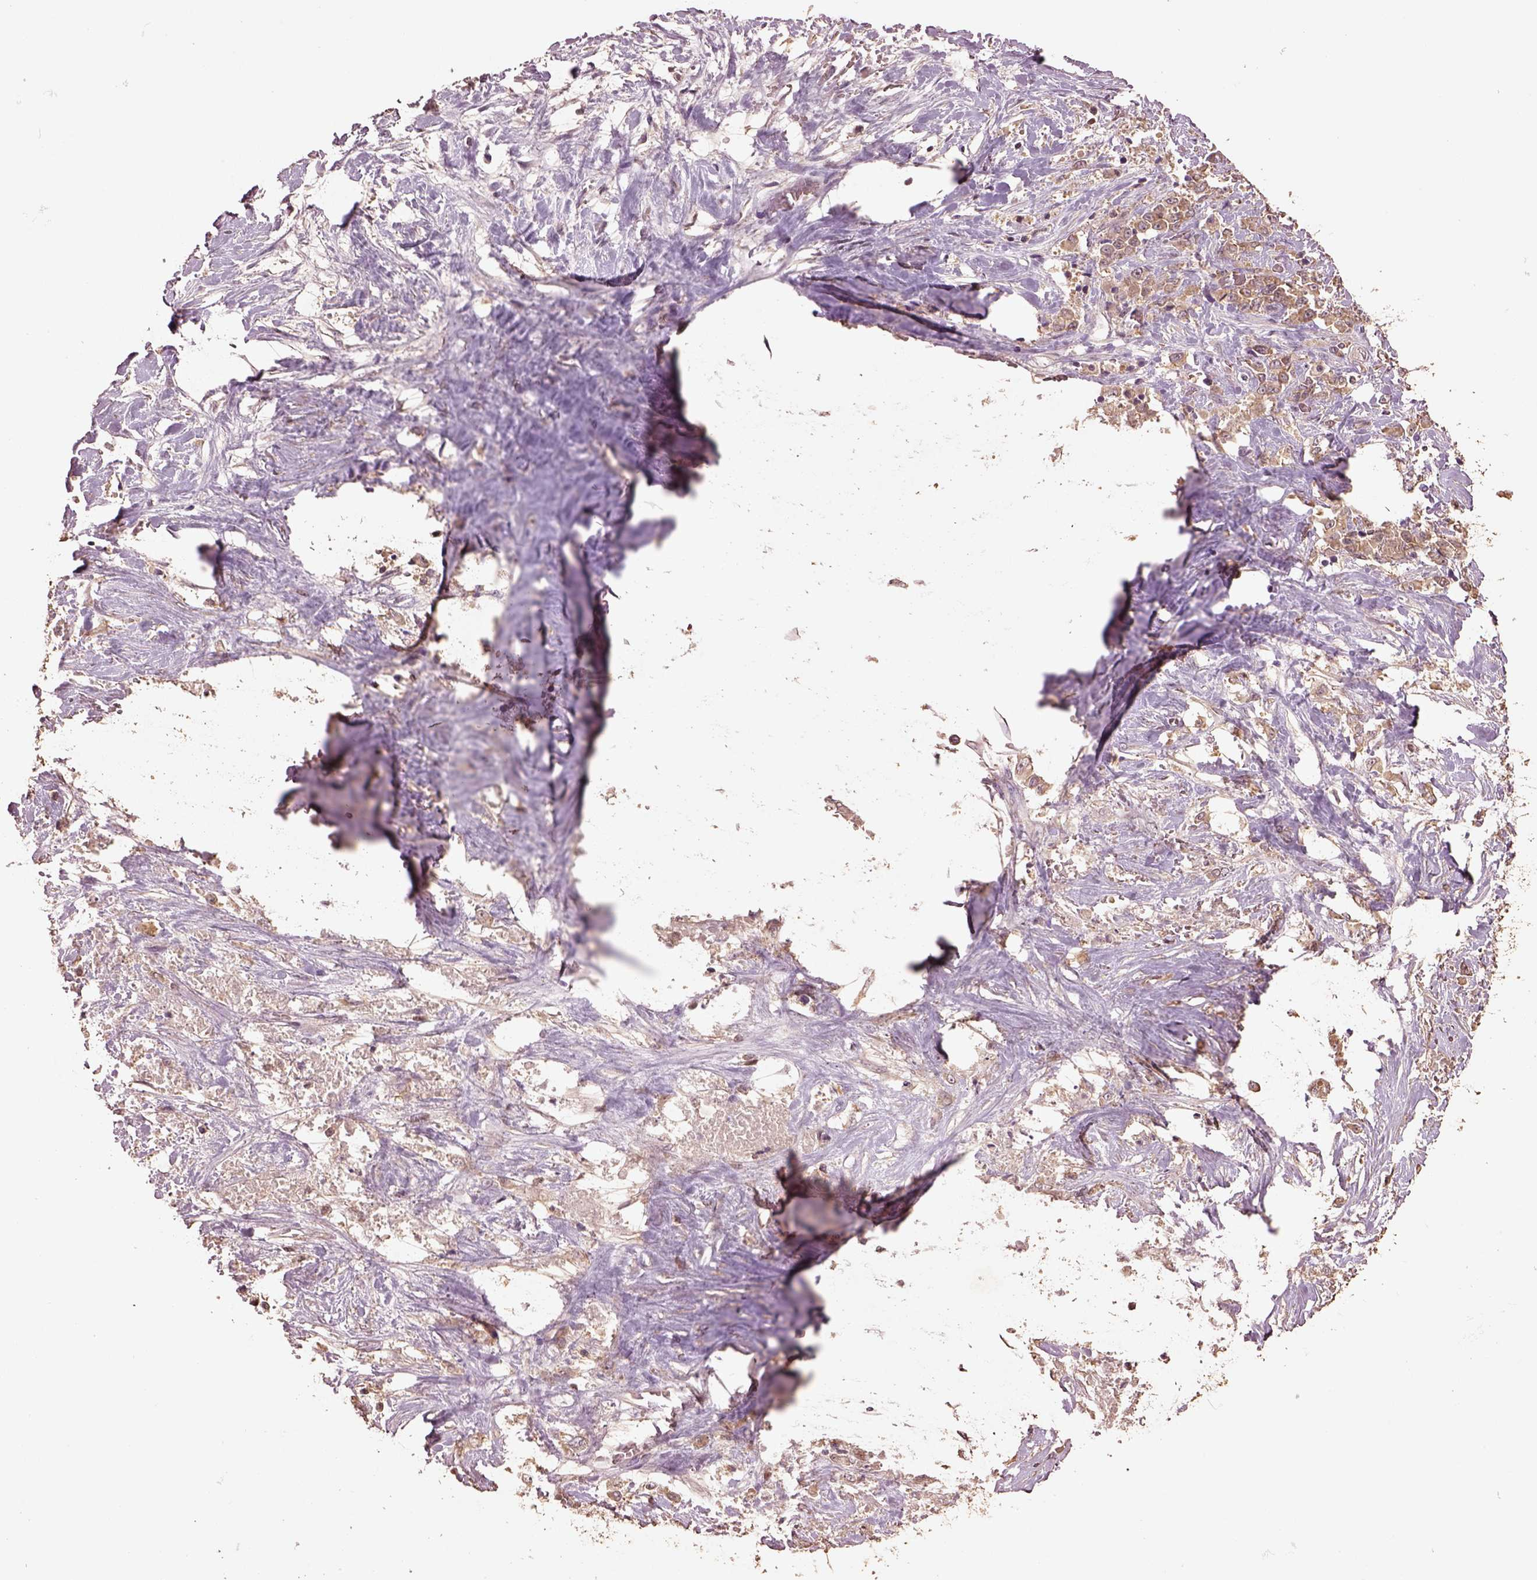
{"staining": {"intensity": "weak", "quantity": ">75%", "location": "cytoplasmic/membranous"}, "tissue": "stomach cancer", "cell_type": "Tumor cells", "image_type": "cancer", "snomed": [{"axis": "morphology", "description": "Adenocarcinoma, NOS"}, {"axis": "topography", "description": "Stomach"}], "caption": "Human stomach cancer (adenocarcinoma) stained with a protein marker displays weak staining in tumor cells.", "gene": "MTHFS", "patient": {"sex": "female", "age": 76}}